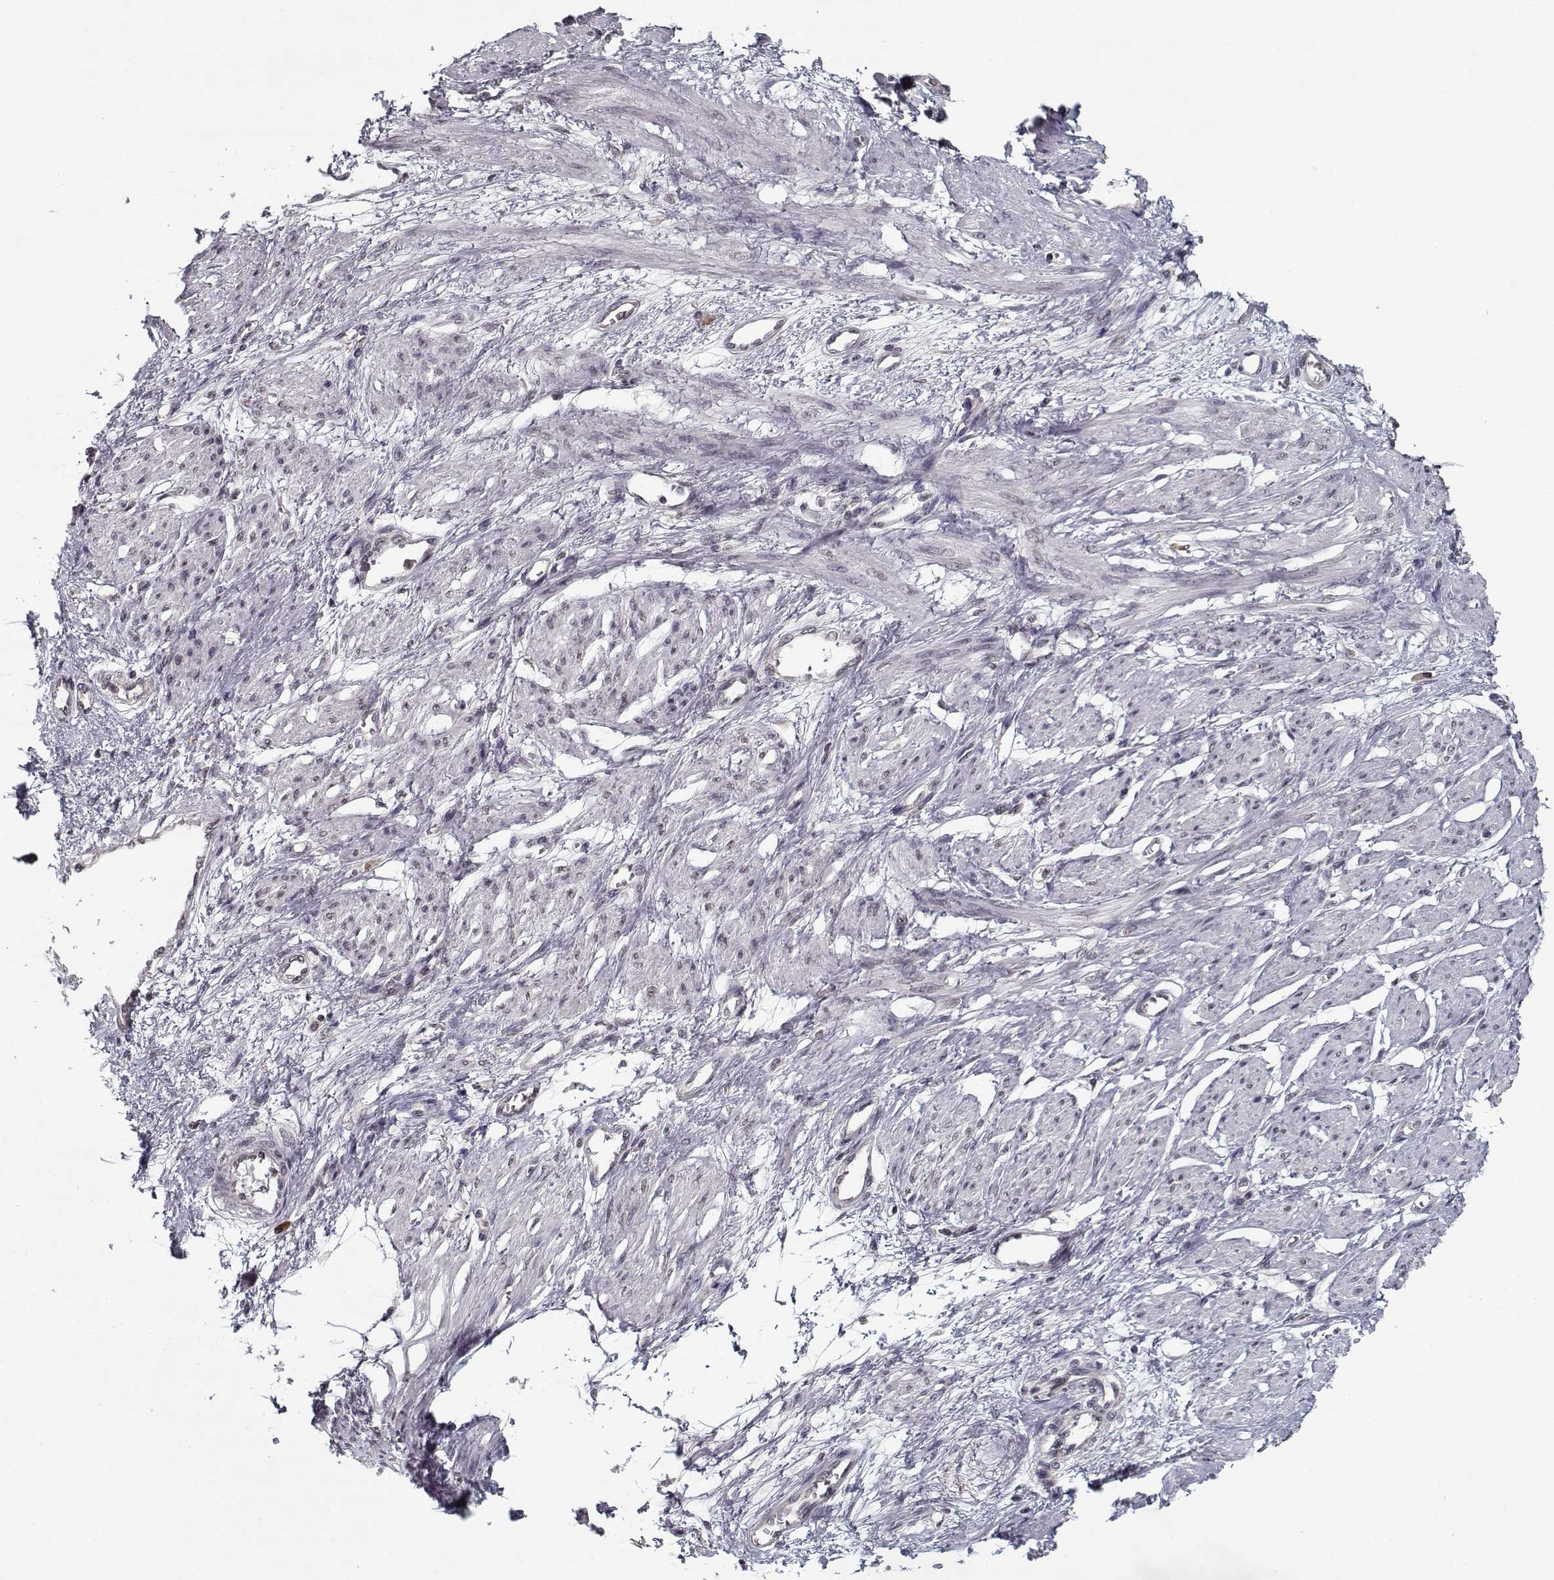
{"staining": {"intensity": "negative", "quantity": "none", "location": "none"}, "tissue": "smooth muscle", "cell_type": "Smooth muscle cells", "image_type": "normal", "snomed": [{"axis": "morphology", "description": "Normal tissue, NOS"}, {"axis": "topography", "description": "Smooth muscle"}, {"axis": "topography", "description": "Uterus"}], "caption": "High power microscopy histopathology image of an IHC histopathology image of benign smooth muscle, revealing no significant staining in smooth muscle cells.", "gene": "TESPA1", "patient": {"sex": "female", "age": 39}}